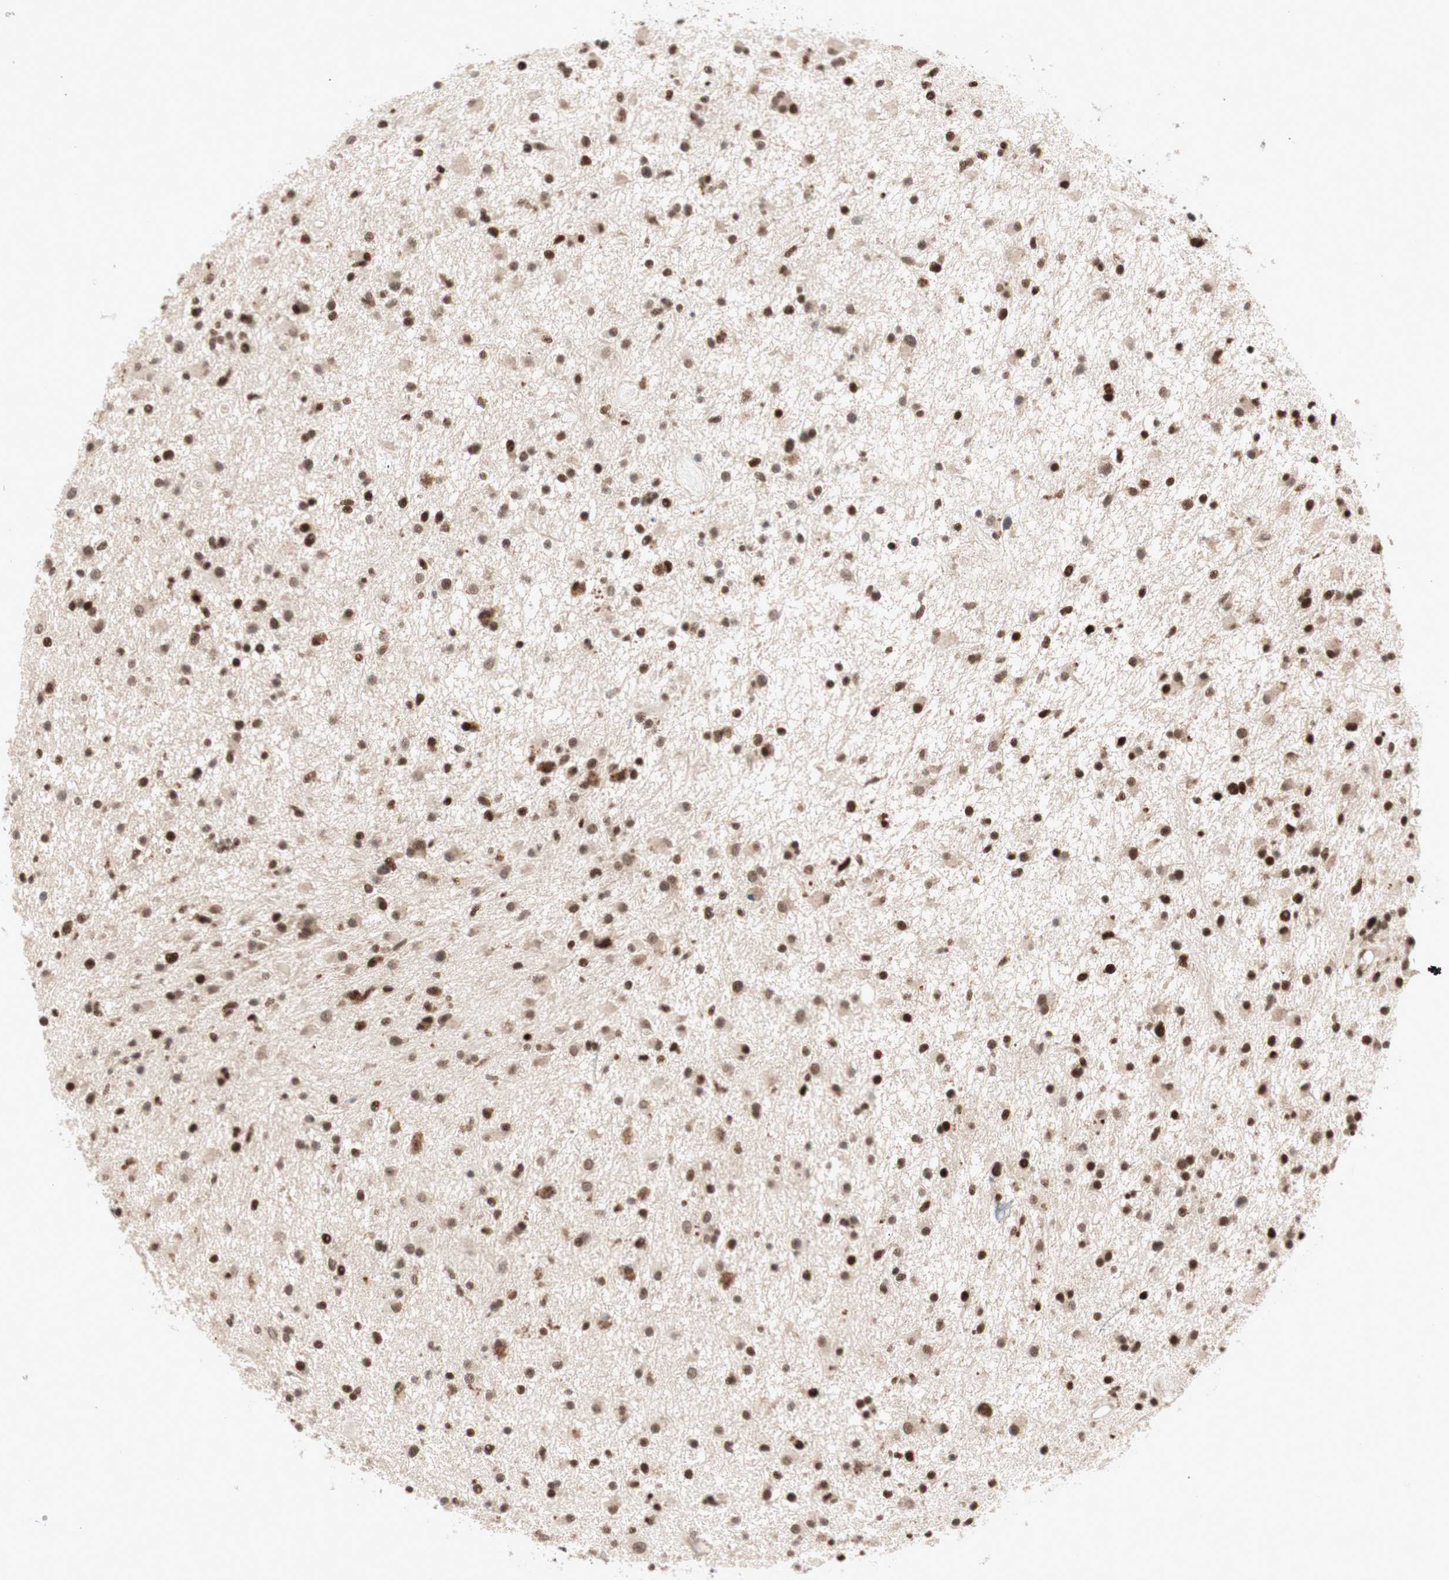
{"staining": {"intensity": "strong", "quantity": ">75%", "location": "nuclear"}, "tissue": "glioma", "cell_type": "Tumor cells", "image_type": "cancer", "snomed": [{"axis": "morphology", "description": "Glioma, malignant, High grade"}, {"axis": "topography", "description": "Brain"}], "caption": "Glioma was stained to show a protein in brown. There is high levels of strong nuclear staining in about >75% of tumor cells.", "gene": "TCF12", "patient": {"sex": "male", "age": 33}}